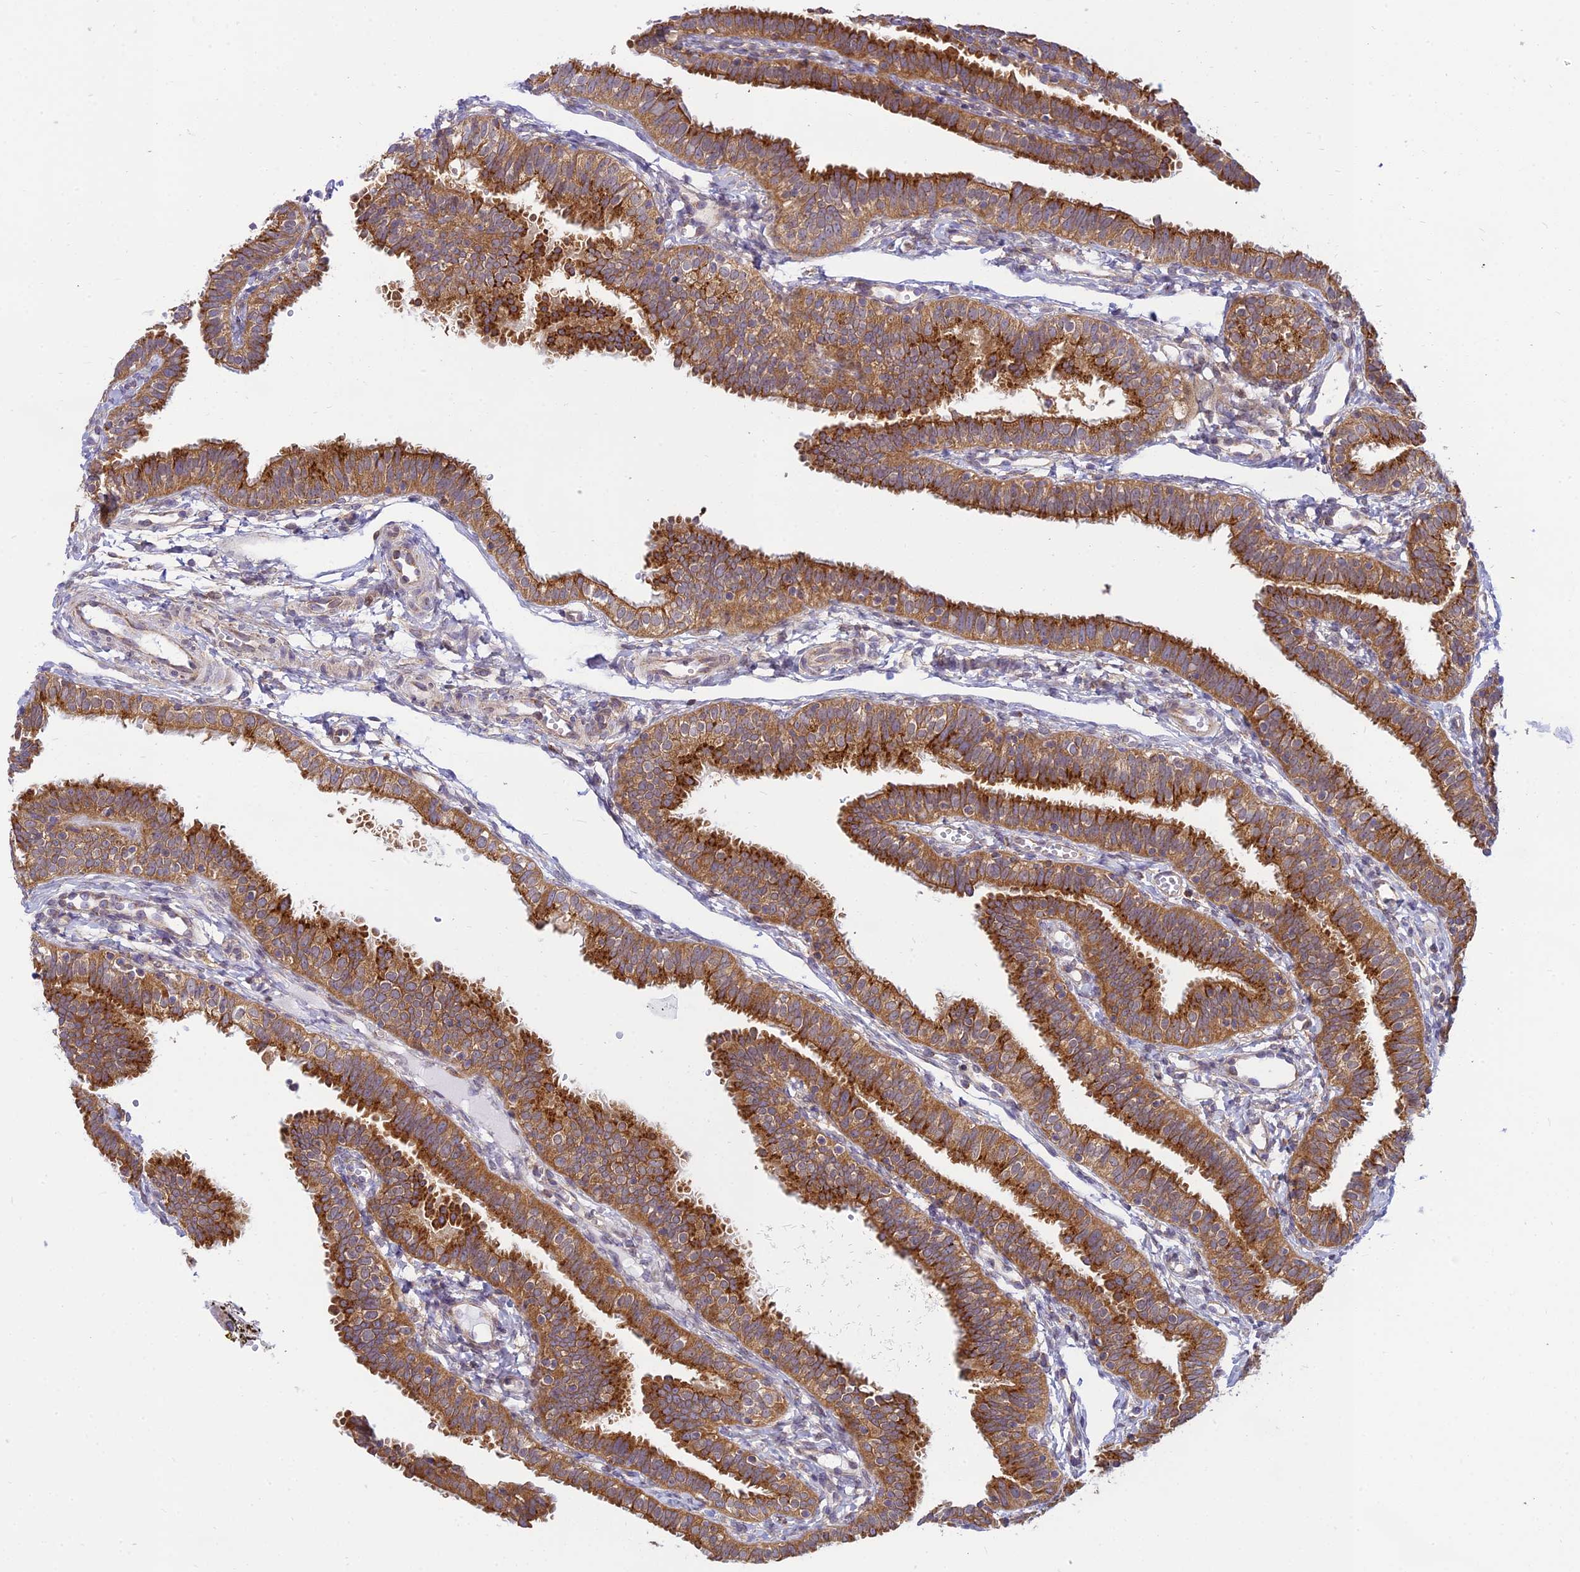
{"staining": {"intensity": "strong", "quantity": ">75%", "location": "cytoplasmic/membranous"}, "tissue": "fallopian tube", "cell_type": "Glandular cells", "image_type": "normal", "snomed": [{"axis": "morphology", "description": "Normal tissue, NOS"}, {"axis": "topography", "description": "Fallopian tube"}], "caption": "High-power microscopy captured an immunohistochemistry (IHC) image of normal fallopian tube, revealing strong cytoplasmic/membranous expression in about >75% of glandular cells.", "gene": "HOOK2", "patient": {"sex": "female", "age": 35}}